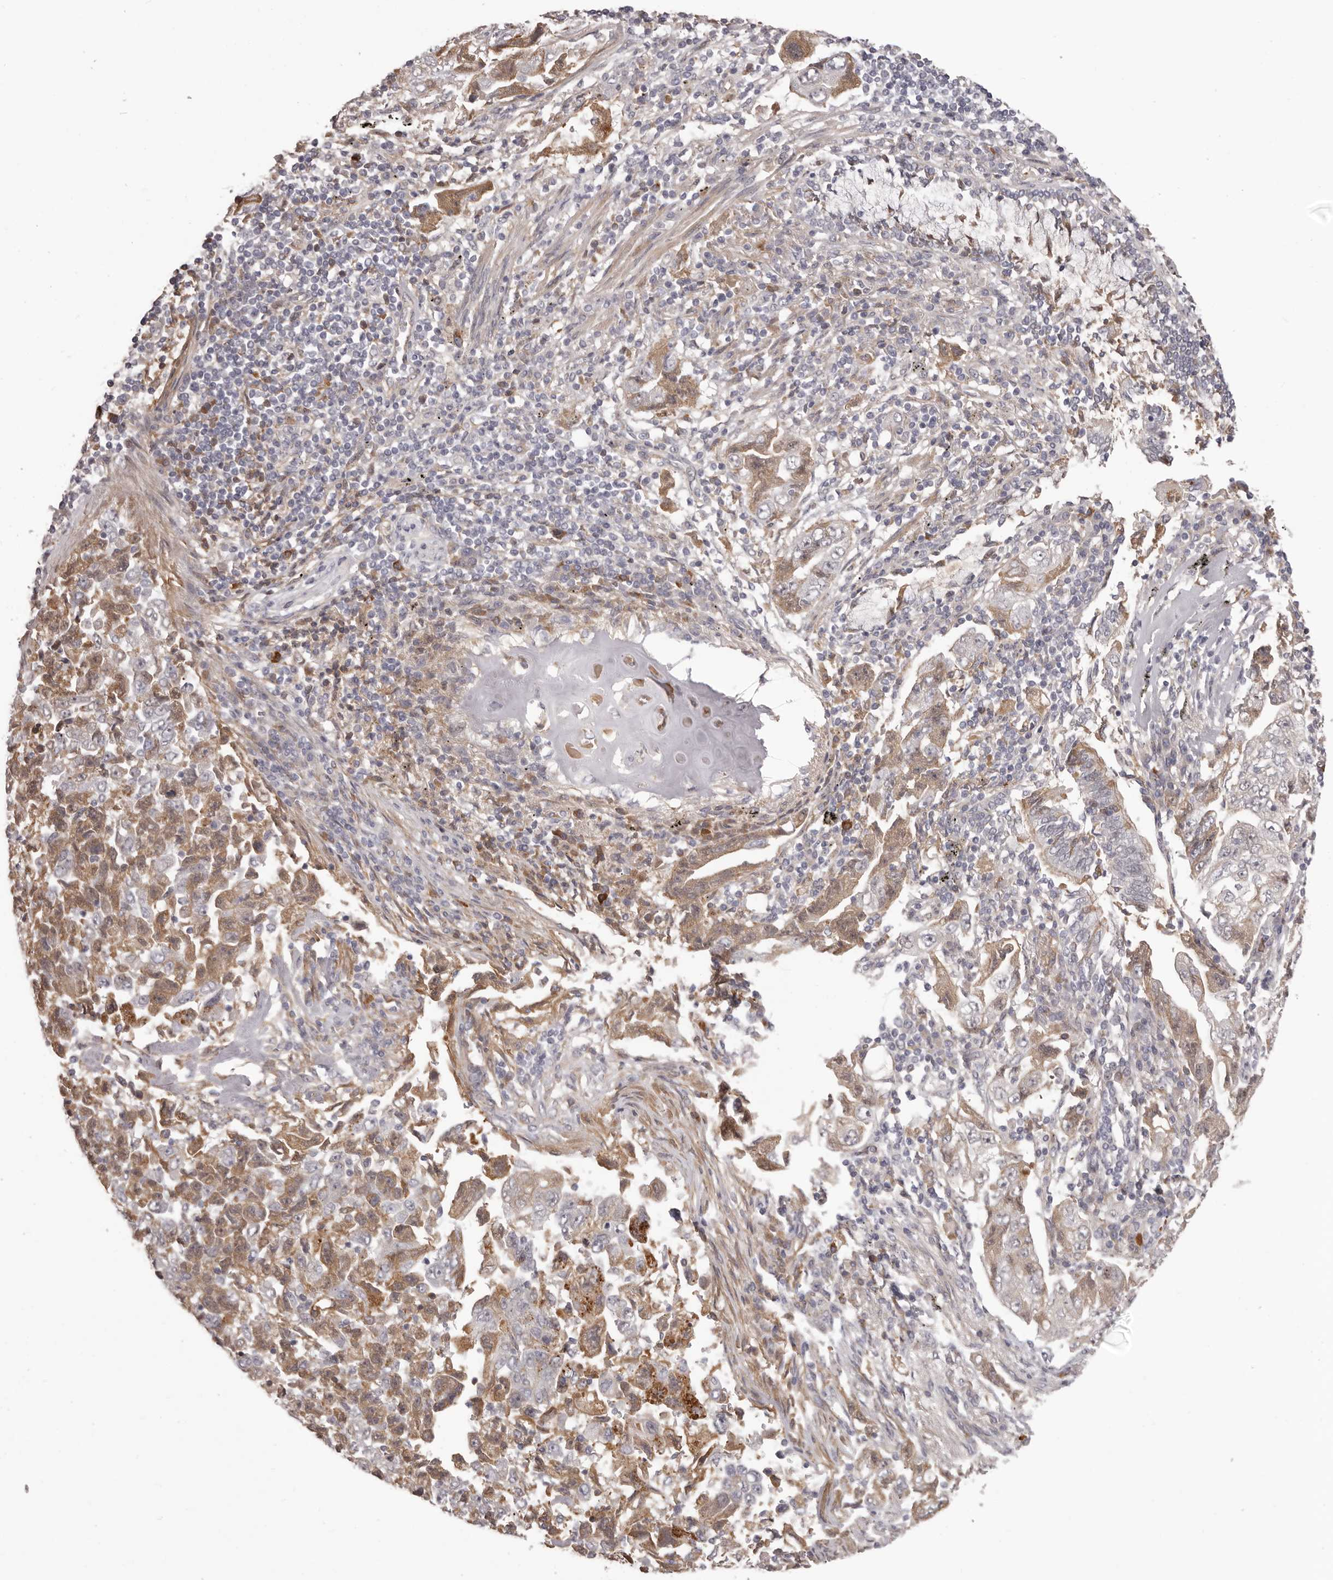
{"staining": {"intensity": "moderate", "quantity": "25%-75%", "location": "cytoplasmic/membranous"}, "tissue": "lung cancer", "cell_type": "Tumor cells", "image_type": "cancer", "snomed": [{"axis": "morphology", "description": "Adenocarcinoma, NOS"}, {"axis": "topography", "description": "Lung"}], "caption": "Immunohistochemical staining of lung cancer (adenocarcinoma) demonstrates moderate cytoplasmic/membranous protein staining in about 25%-75% of tumor cells.", "gene": "OTUD3", "patient": {"sex": "female", "age": 51}}